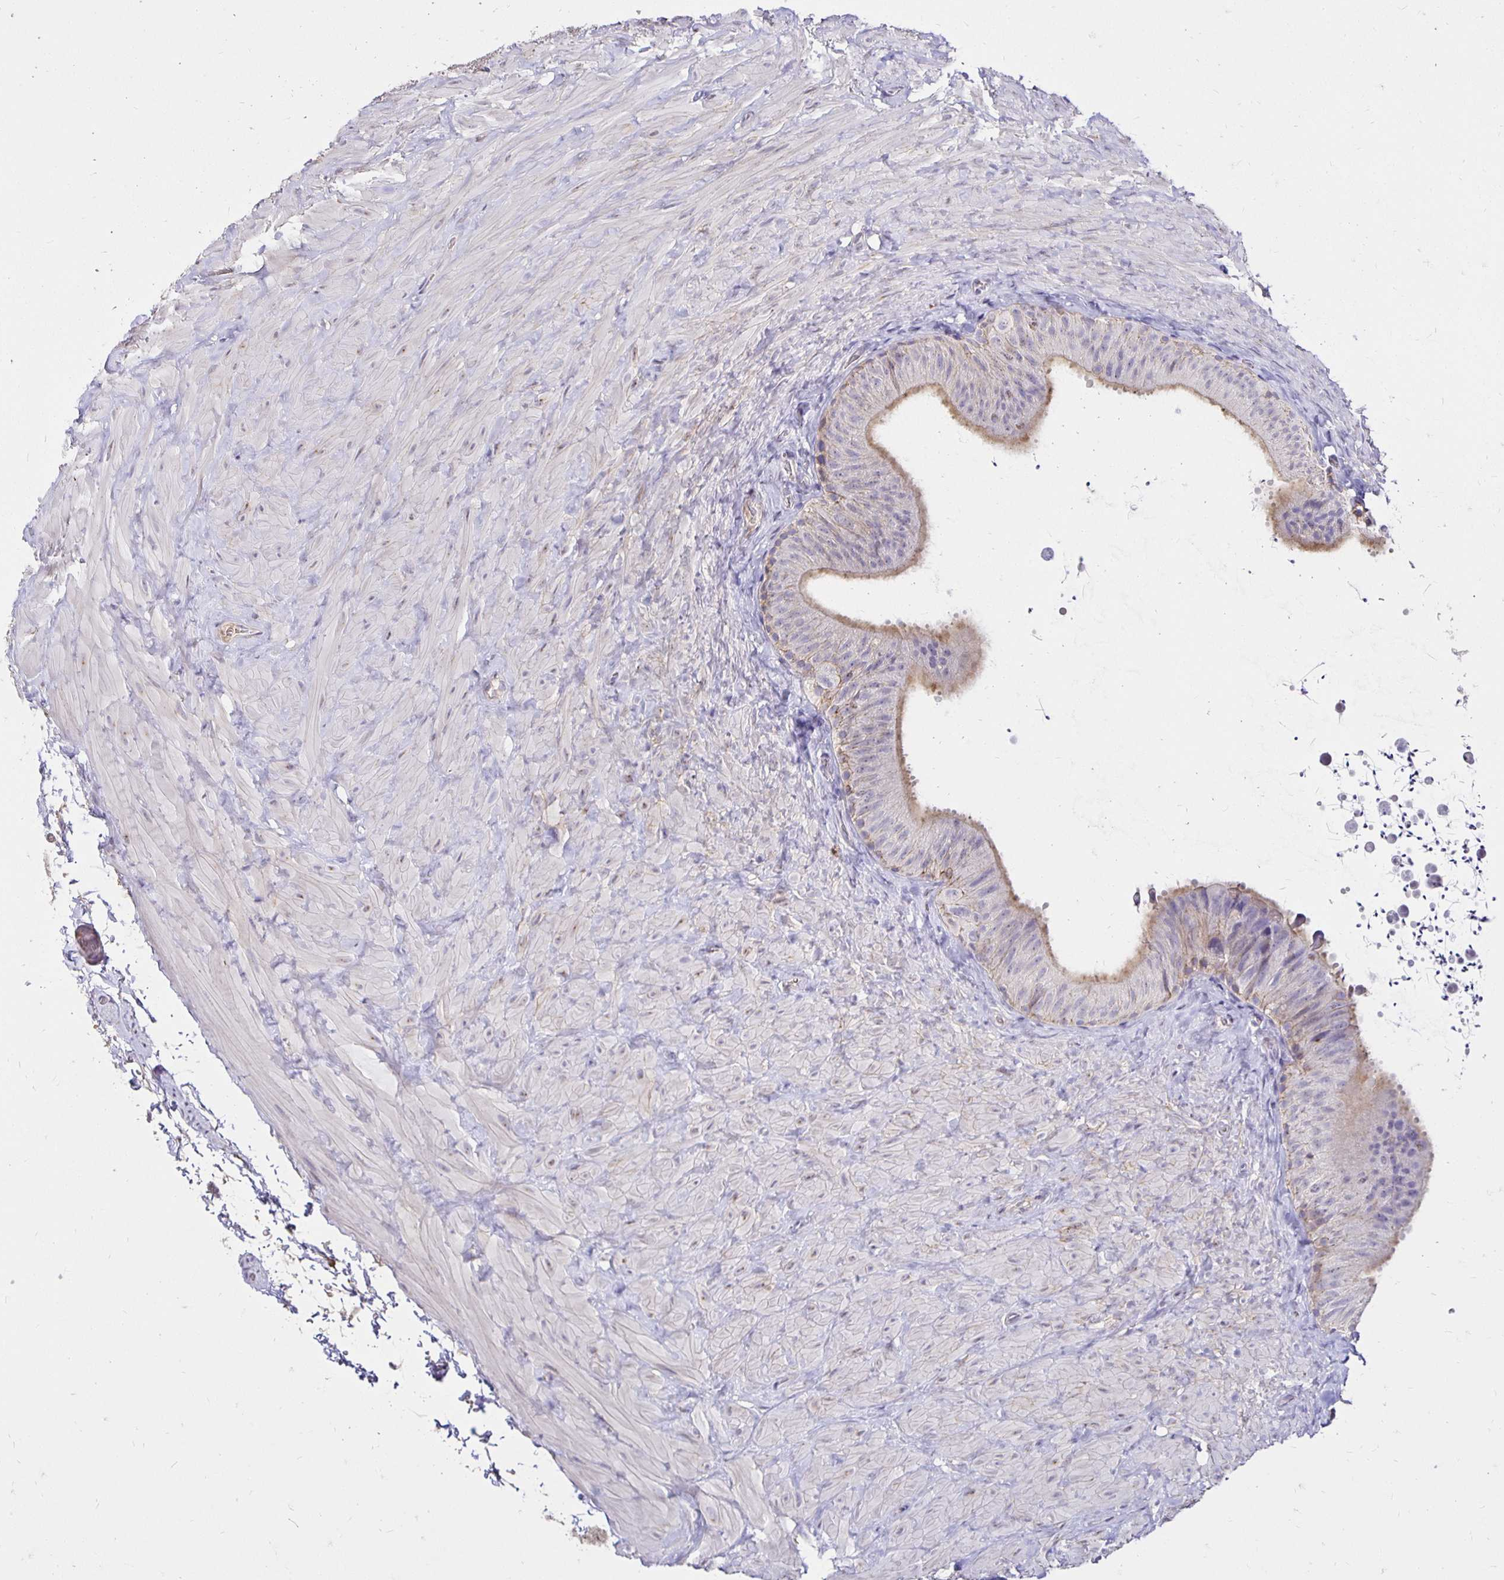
{"staining": {"intensity": "negative", "quantity": "none", "location": "none"}, "tissue": "epididymis", "cell_type": "Glandular cells", "image_type": "normal", "snomed": [{"axis": "morphology", "description": "Normal tissue, NOS"}, {"axis": "topography", "description": "Epididymis, spermatic cord, NOS"}, {"axis": "topography", "description": "Epididymis"}], "caption": "Glandular cells show no significant protein positivity in unremarkable epididymis.", "gene": "PNPLA3", "patient": {"sex": "male", "age": 31}}